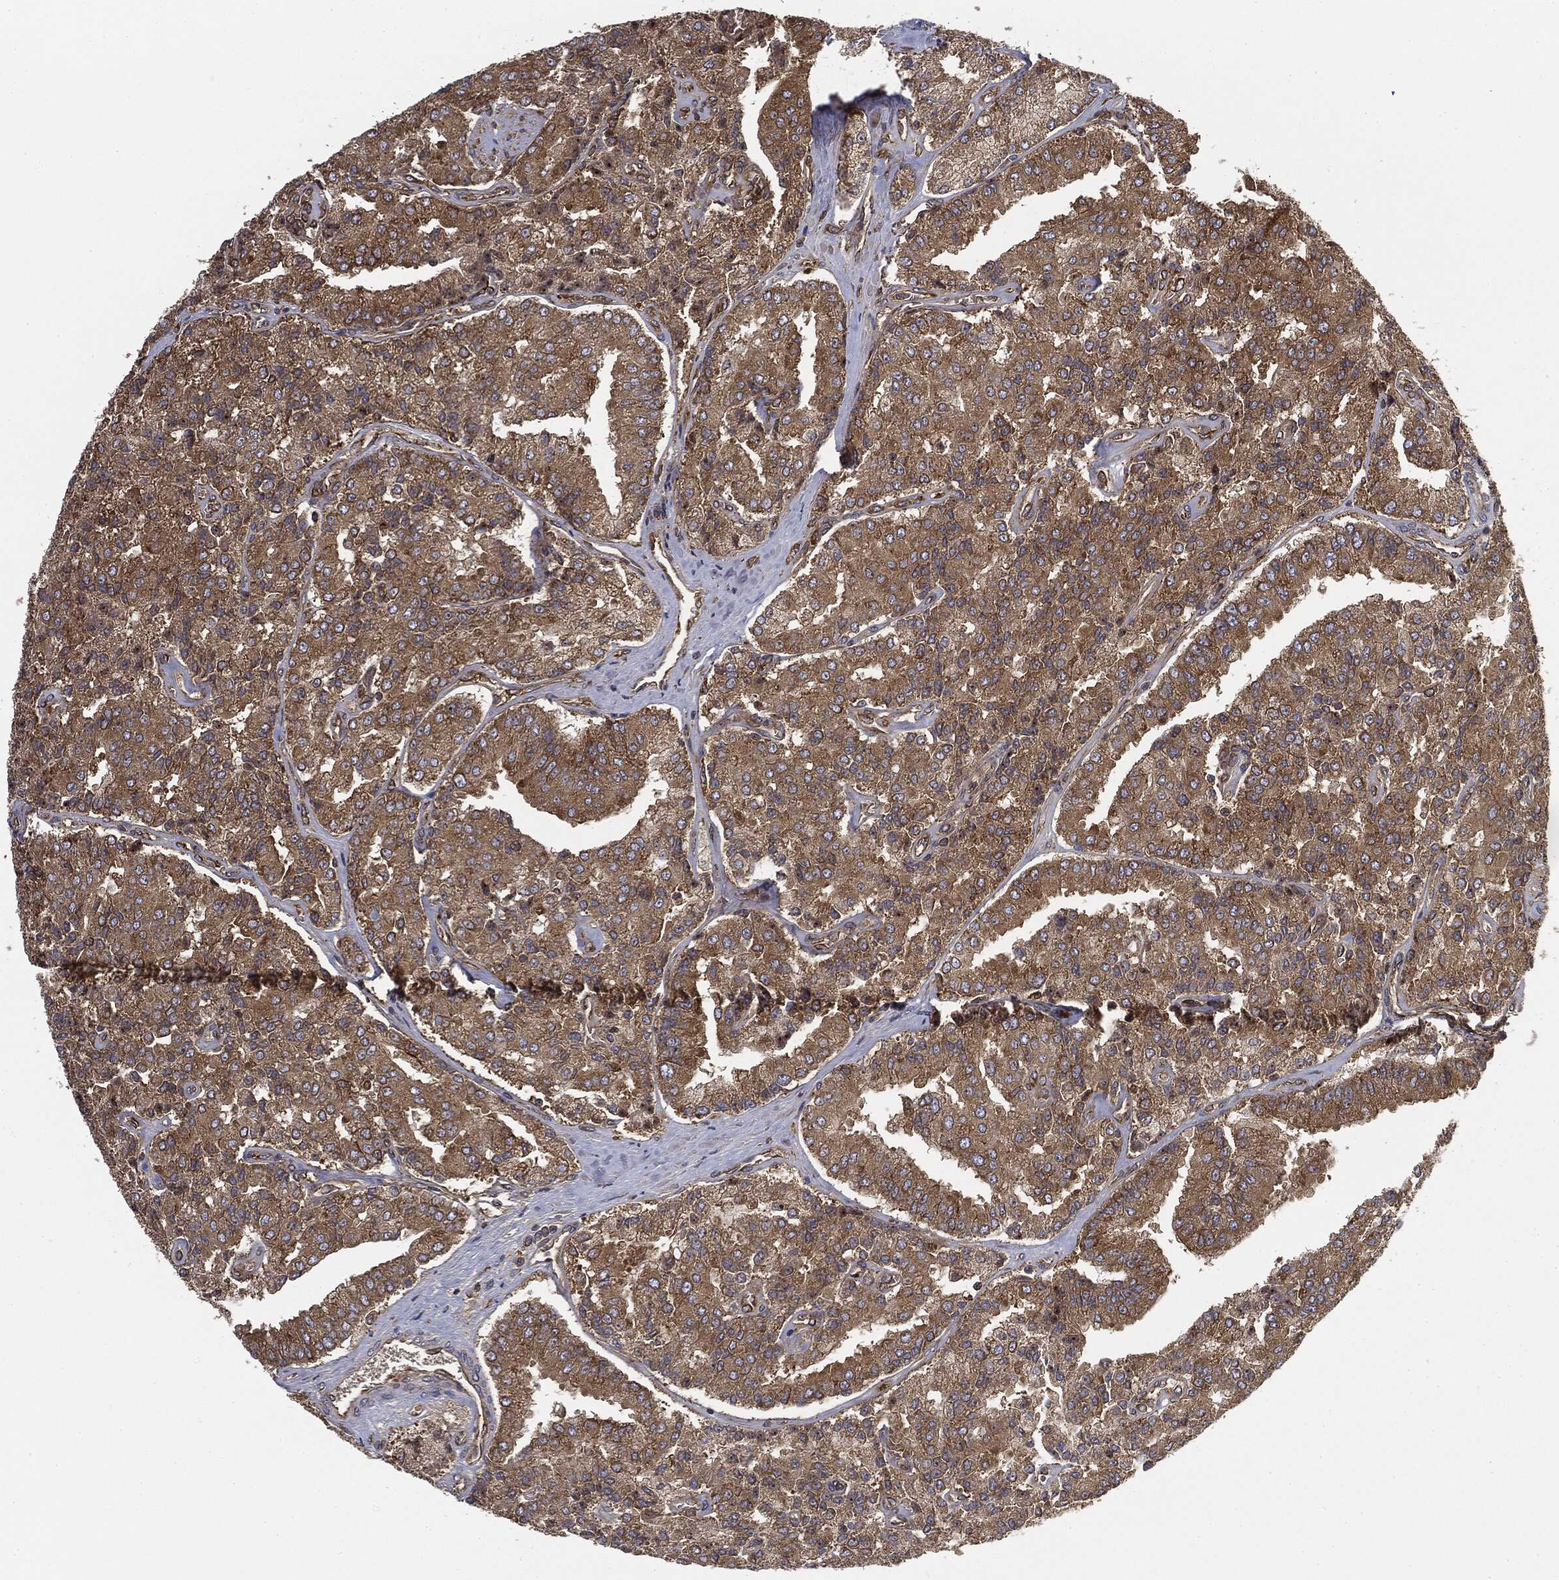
{"staining": {"intensity": "moderate", "quantity": ">75%", "location": "cytoplasmic/membranous"}, "tissue": "prostate cancer", "cell_type": "Tumor cells", "image_type": "cancer", "snomed": [{"axis": "morphology", "description": "Adenocarcinoma, NOS"}, {"axis": "topography", "description": "Prostate and seminal vesicle, NOS"}, {"axis": "topography", "description": "Prostate"}], "caption": "Prostate cancer stained with DAB IHC exhibits medium levels of moderate cytoplasmic/membranous expression in about >75% of tumor cells. (Stains: DAB in brown, nuclei in blue, Microscopy: brightfield microscopy at high magnification).", "gene": "EIF2AK2", "patient": {"sex": "male", "age": 67}}